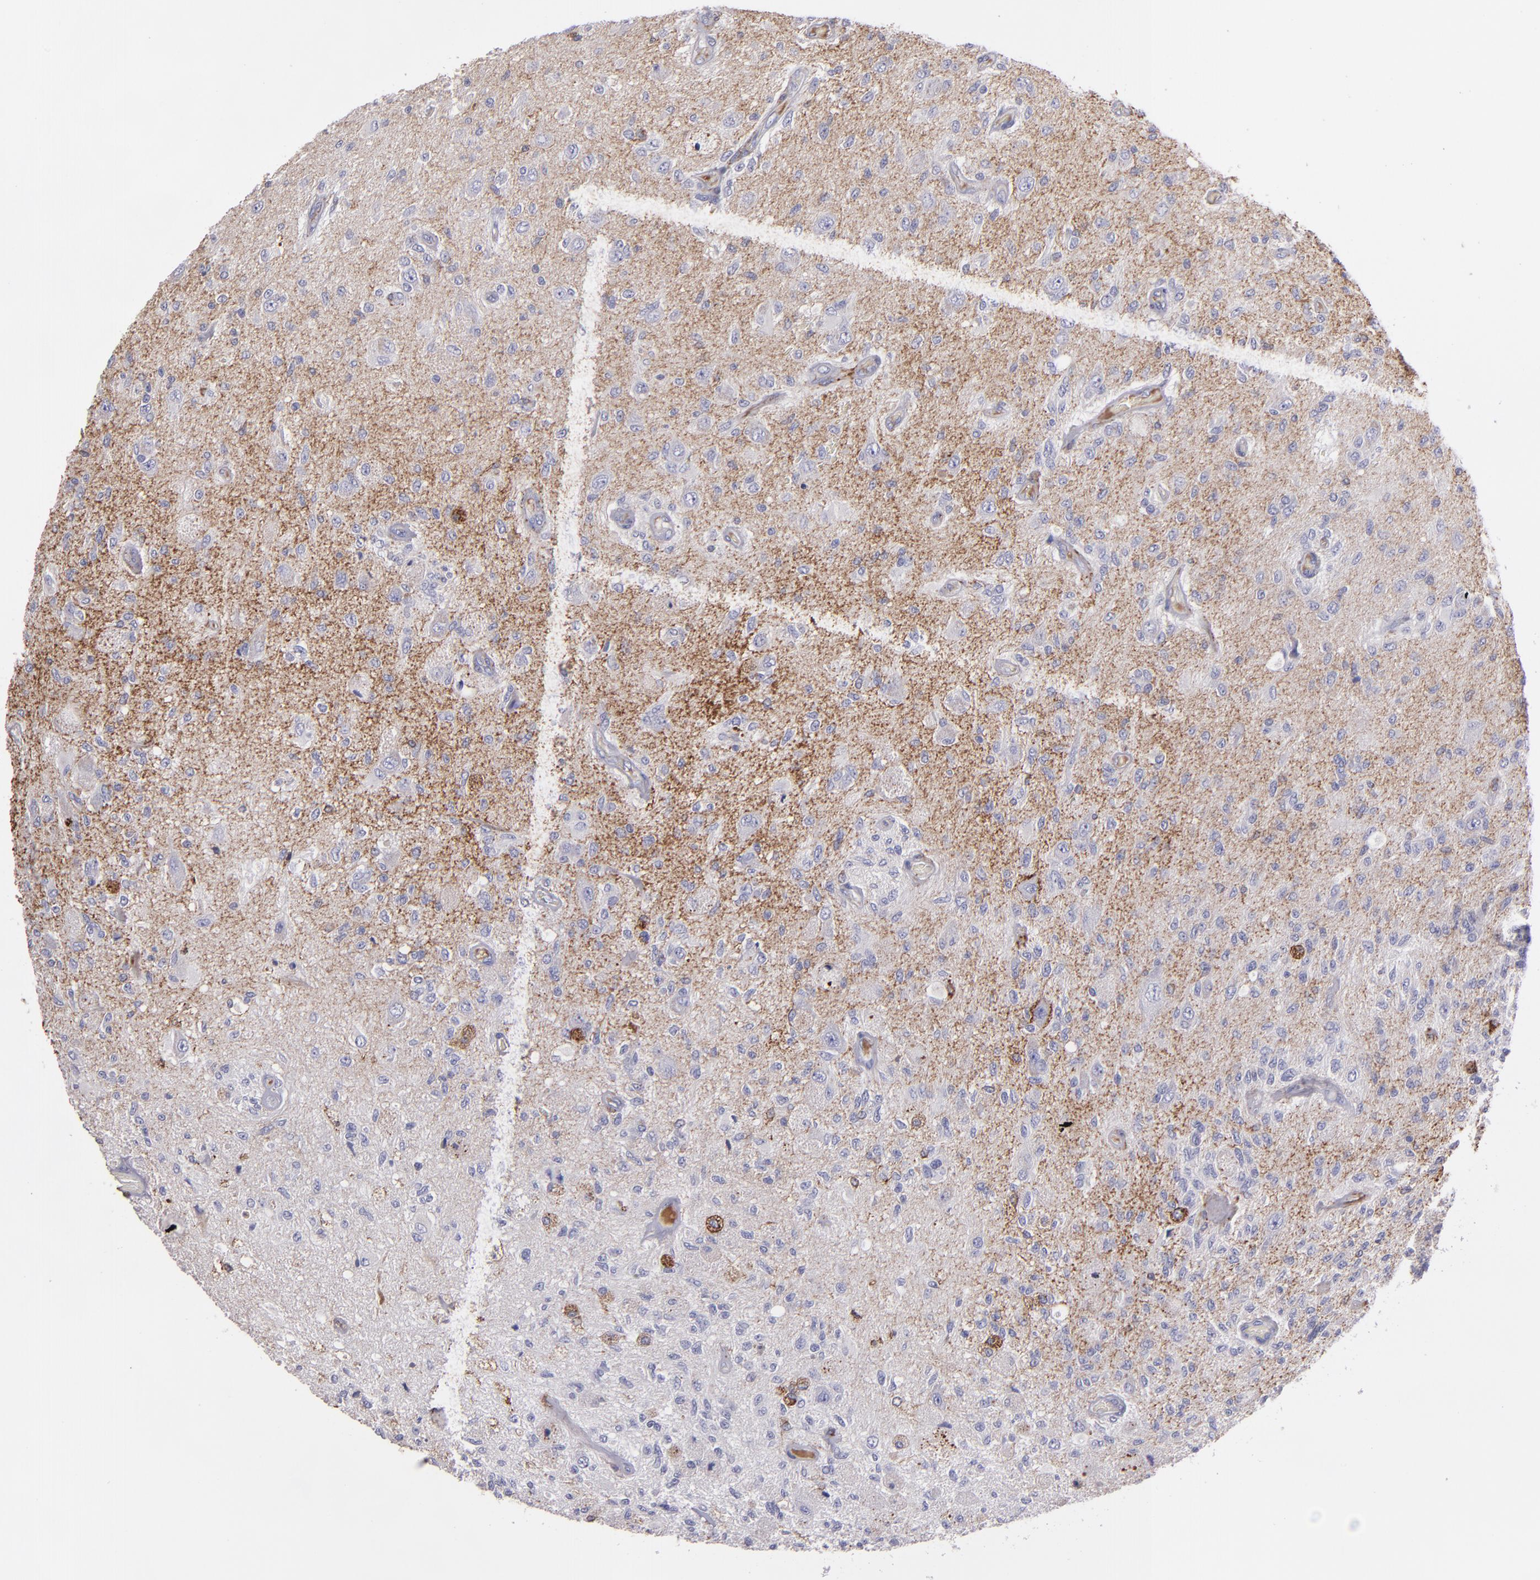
{"staining": {"intensity": "moderate", "quantity": "<25%", "location": "cytoplasmic/membranous"}, "tissue": "glioma", "cell_type": "Tumor cells", "image_type": "cancer", "snomed": [{"axis": "morphology", "description": "Normal tissue, NOS"}, {"axis": "morphology", "description": "Glioma, malignant, High grade"}, {"axis": "topography", "description": "Cerebral cortex"}], "caption": "Brown immunohistochemical staining in human malignant glioma (high-grade) displays moderate cytoplasmic/membranous staining in approximately <25% of tumor cells. The protein is stained brown, and the nuclei are stained in blue (DAB (3,3'-diaminobenzidine) IHC with brightfield microscopy, high magnification).", "gene": "C1QA", "patient": {"sex": "male", "age": 77}}